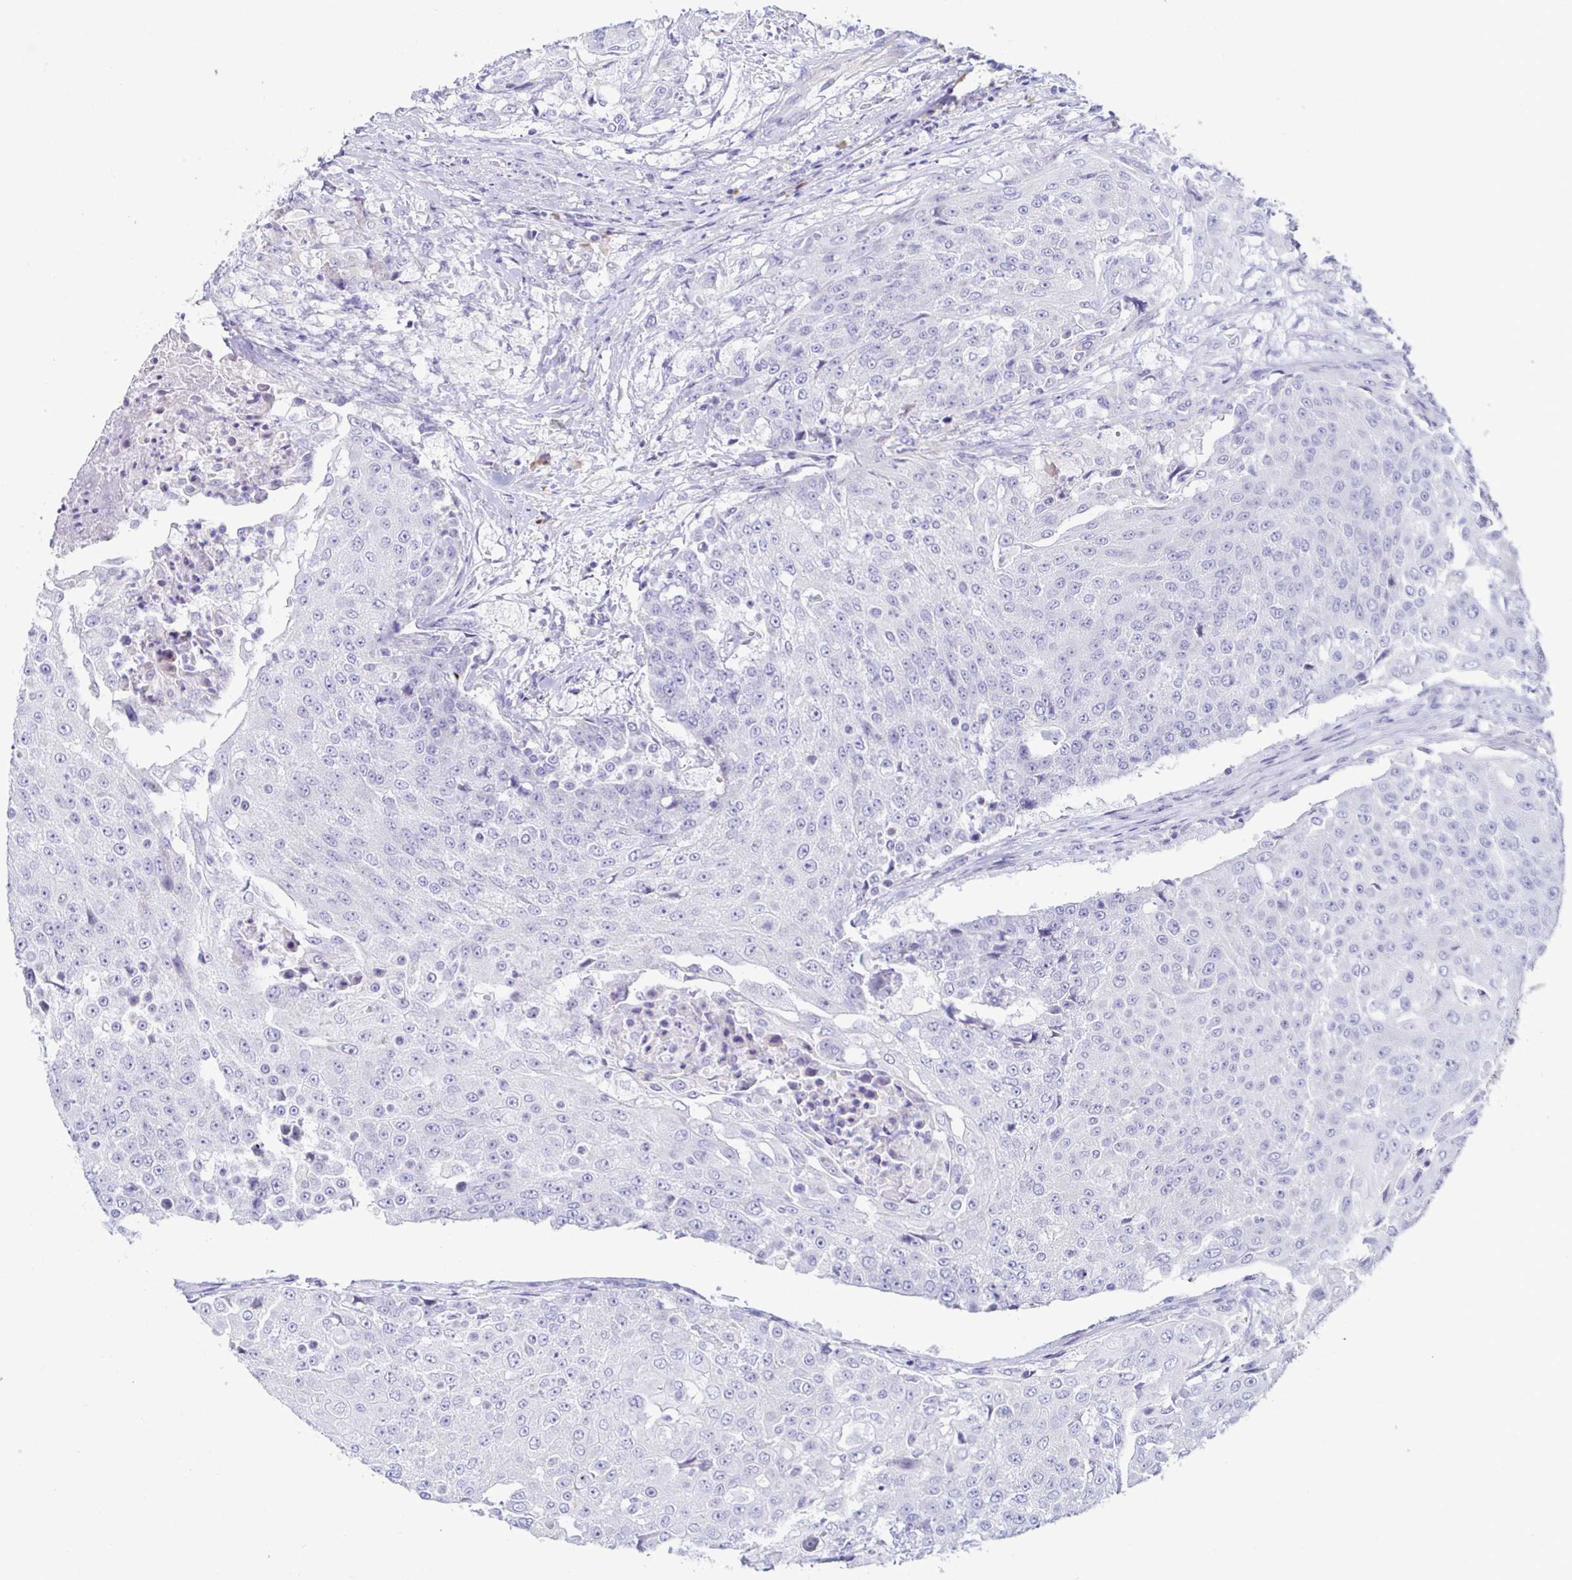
{"staining": {"intensity": "negative", "quantity": "none", "location": "none"}, "tissue": "urothelial cancer", "cell_type": "Tumor cells", "image_type": "cancer", "snomed": [{"axis": "morphology", "description": "Urothelial carcinoma, High grade"}, {"axis": "topography", "description": "Urinary bladder"}], "caption": "Immunohistochemical staining of high-grade urothelial carcinoma shows no significant staining in tumor cells.", "gene": "C4orf17", "patient": {"sex": "female", "age": 63}}